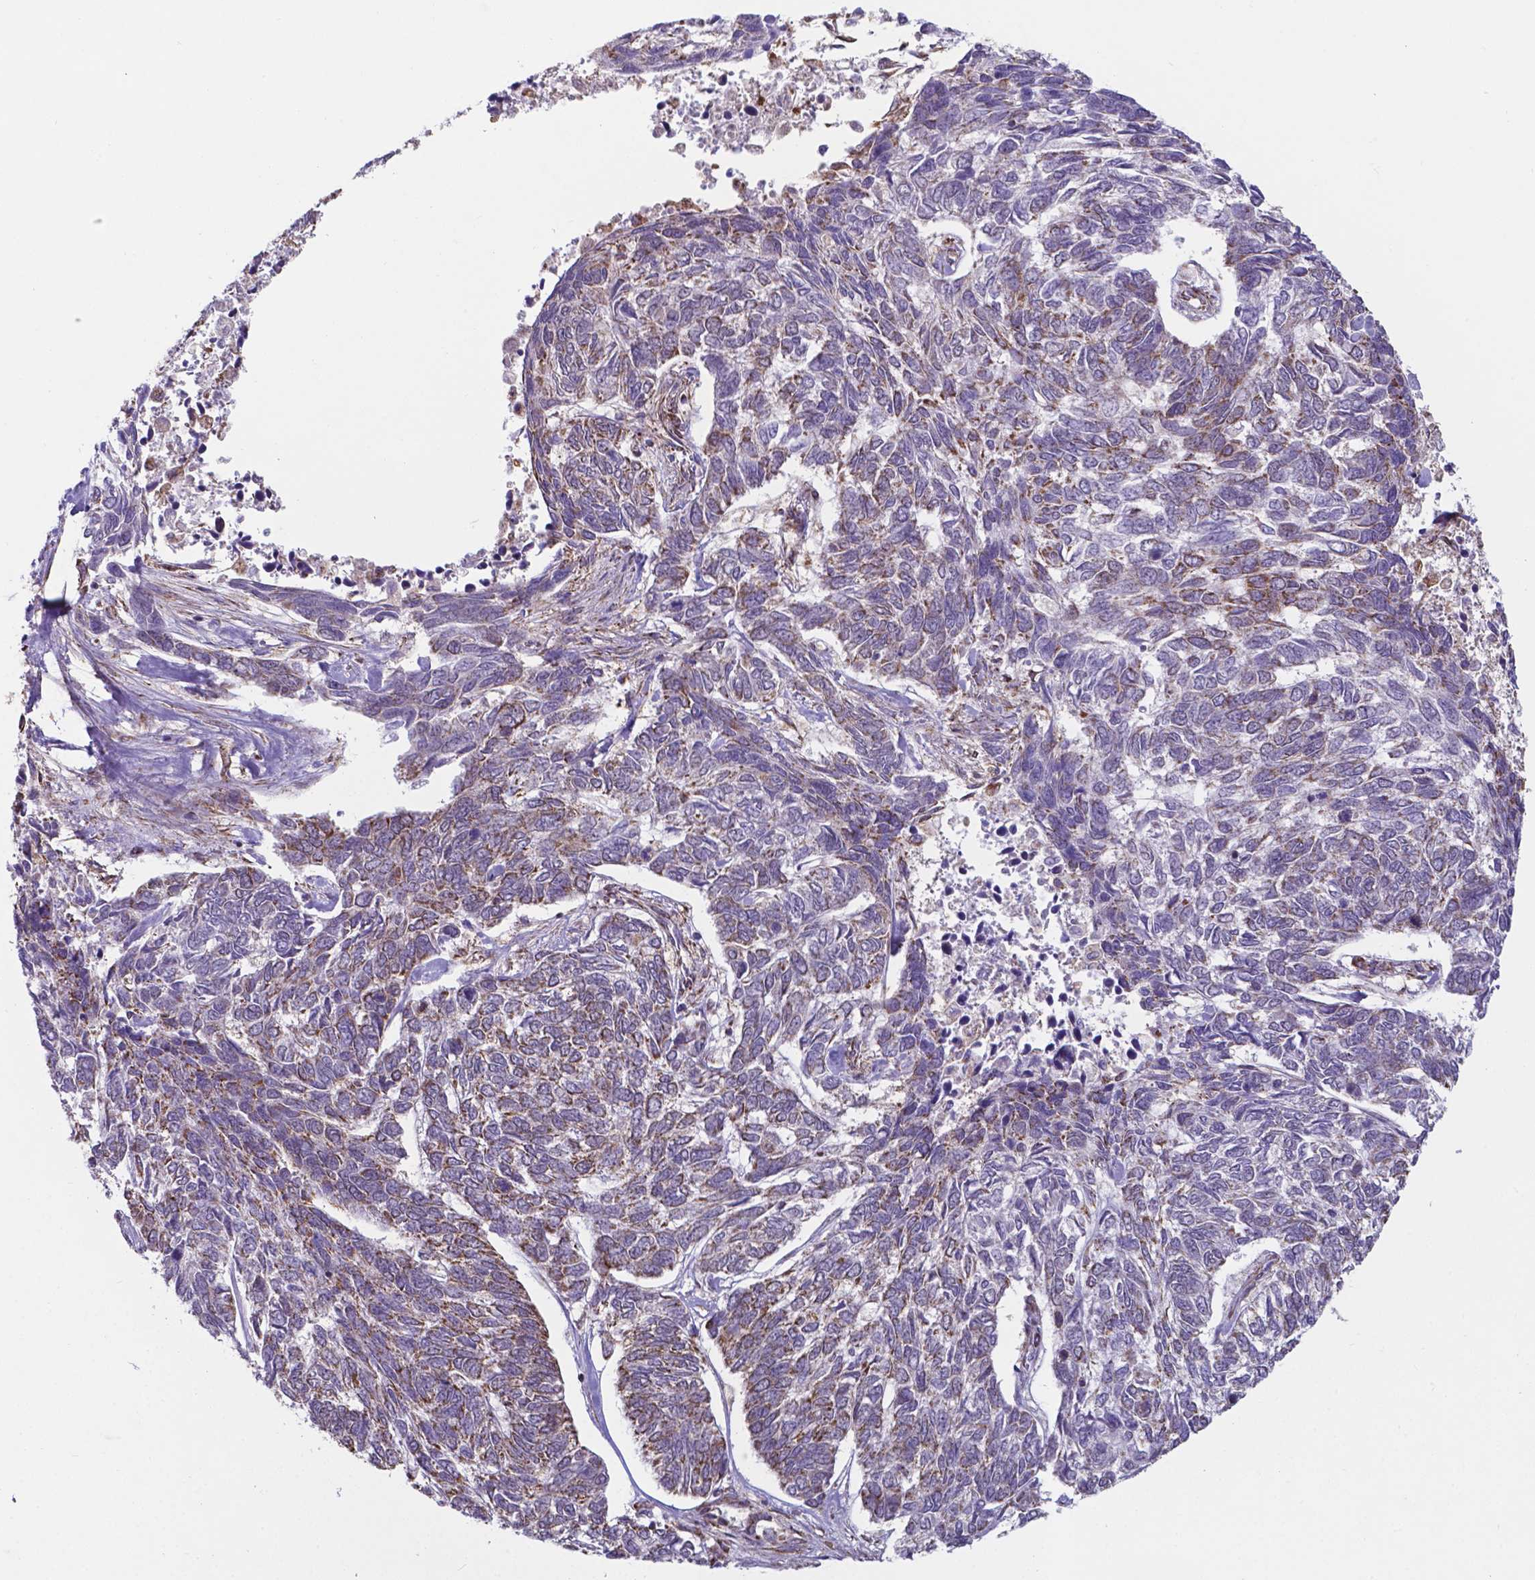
{"staining": {"intensity": "weak", "quantity": "25%-75%", "location": "cytoplasmic/membranous"}, "tissue": "skin cancer", "cell_type": "Tumor cells", "image_type": "cancer", "snomed": [{"axis": "morphology", "description": "Basal cell carcinoma"}, {"axis": "topography", "description": "Skin"}], "caption": "Skin cancer stained with immunohistochemistry (IHC) displays weak cytoplasmic/membranous staining in about 25%-75% of tumor cells.", "gene": "FAM114A1", "patient": {"sex": "female", "age": 65}}